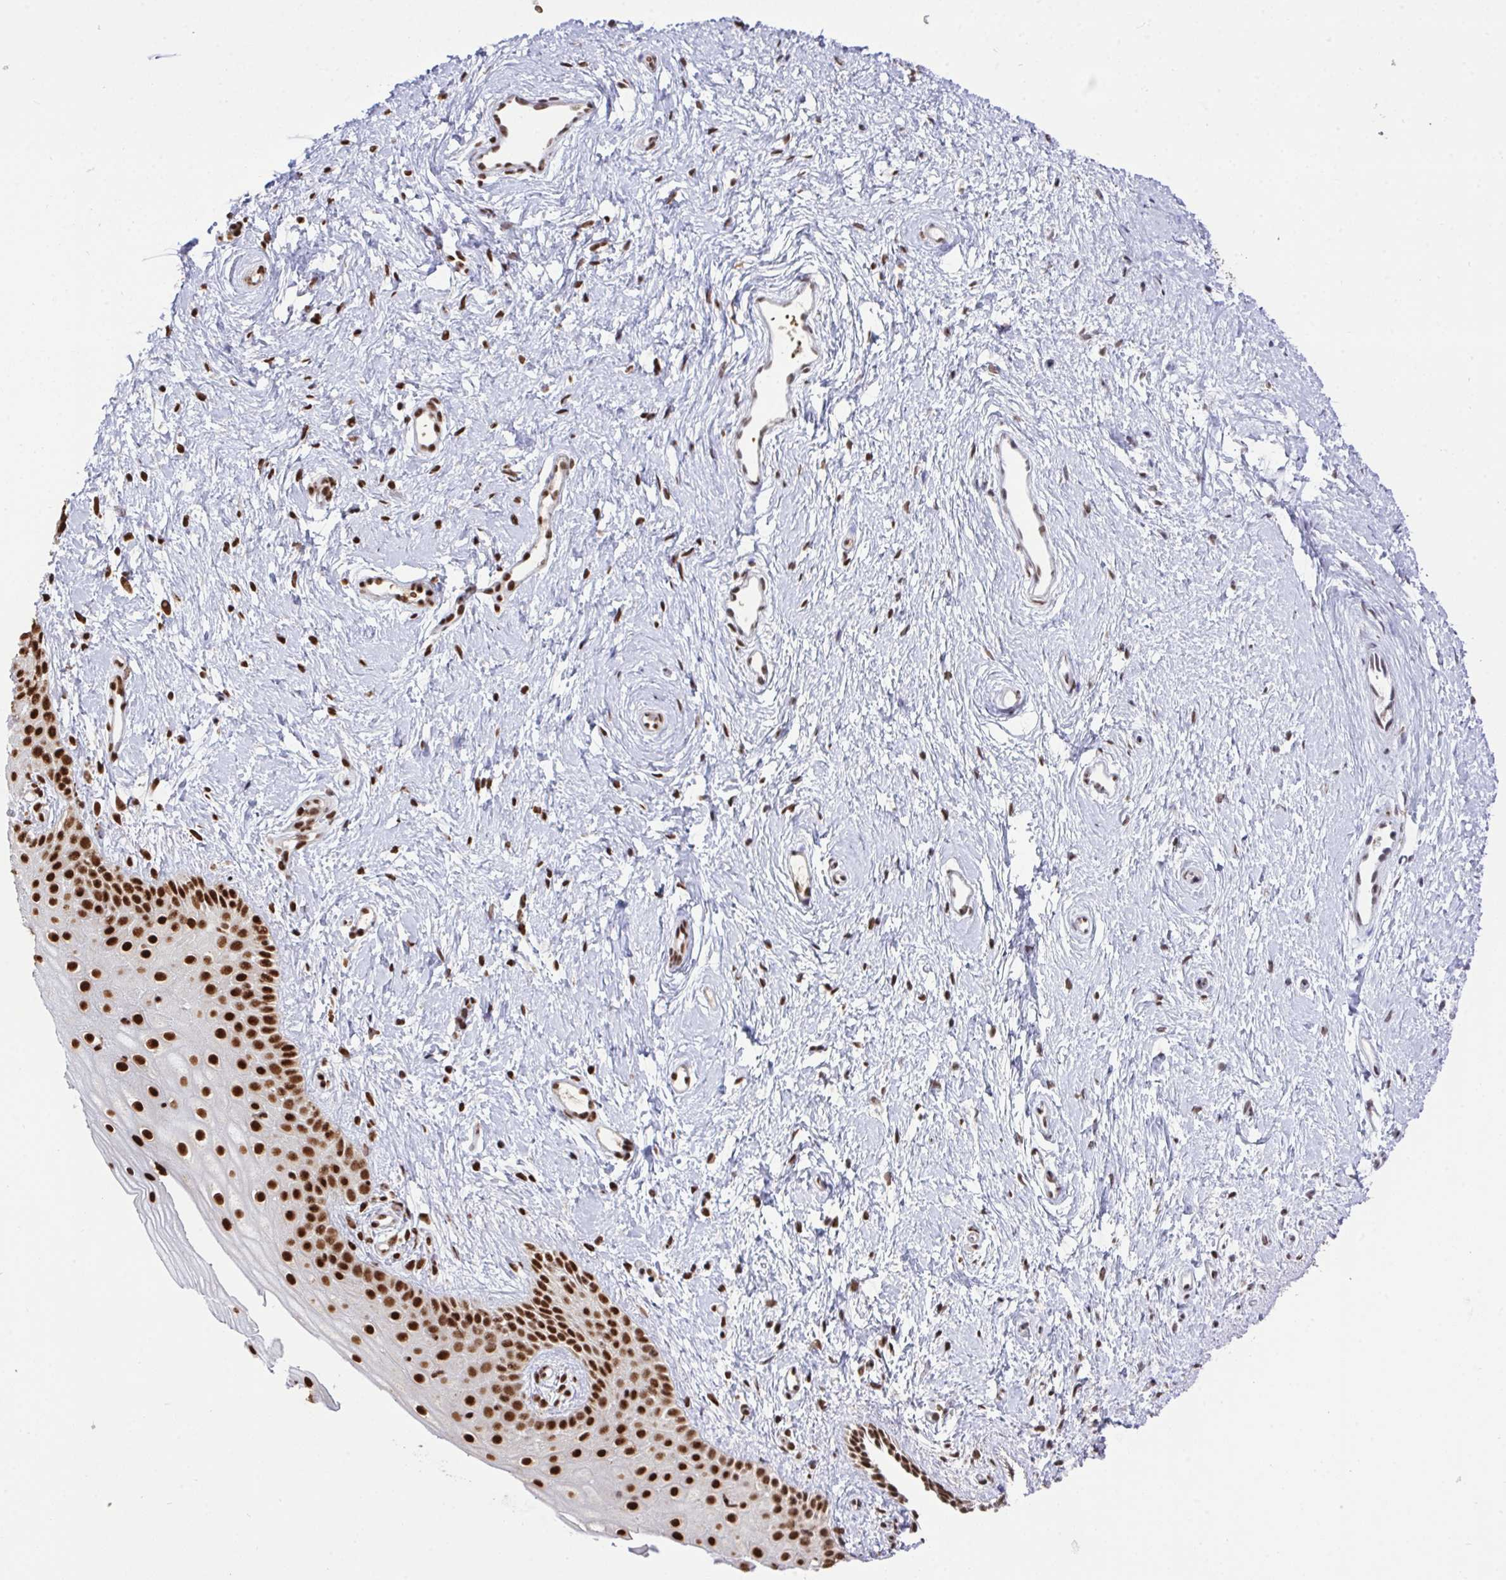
{"staining": {"intensity": "strong", "quantity": ">75%", "location": "nuclear"}, "tissue": "vagina", "cell_type": "Squamous epithelial cells", "image_type": "normal", "snomed": [{"axis": "morphology", "description": "Normal tissue, NOS"}, {"axis": "topography", "description": "Vagina"}], "caption": "Approximately >75% of squamous epithelial cells in benign human vagina show strong nuclear protein positivity as visualized by brown immunohistochemical staining.", "gene": "ENSG00000268083", "patient": {"sex": "female", "age": 38}}